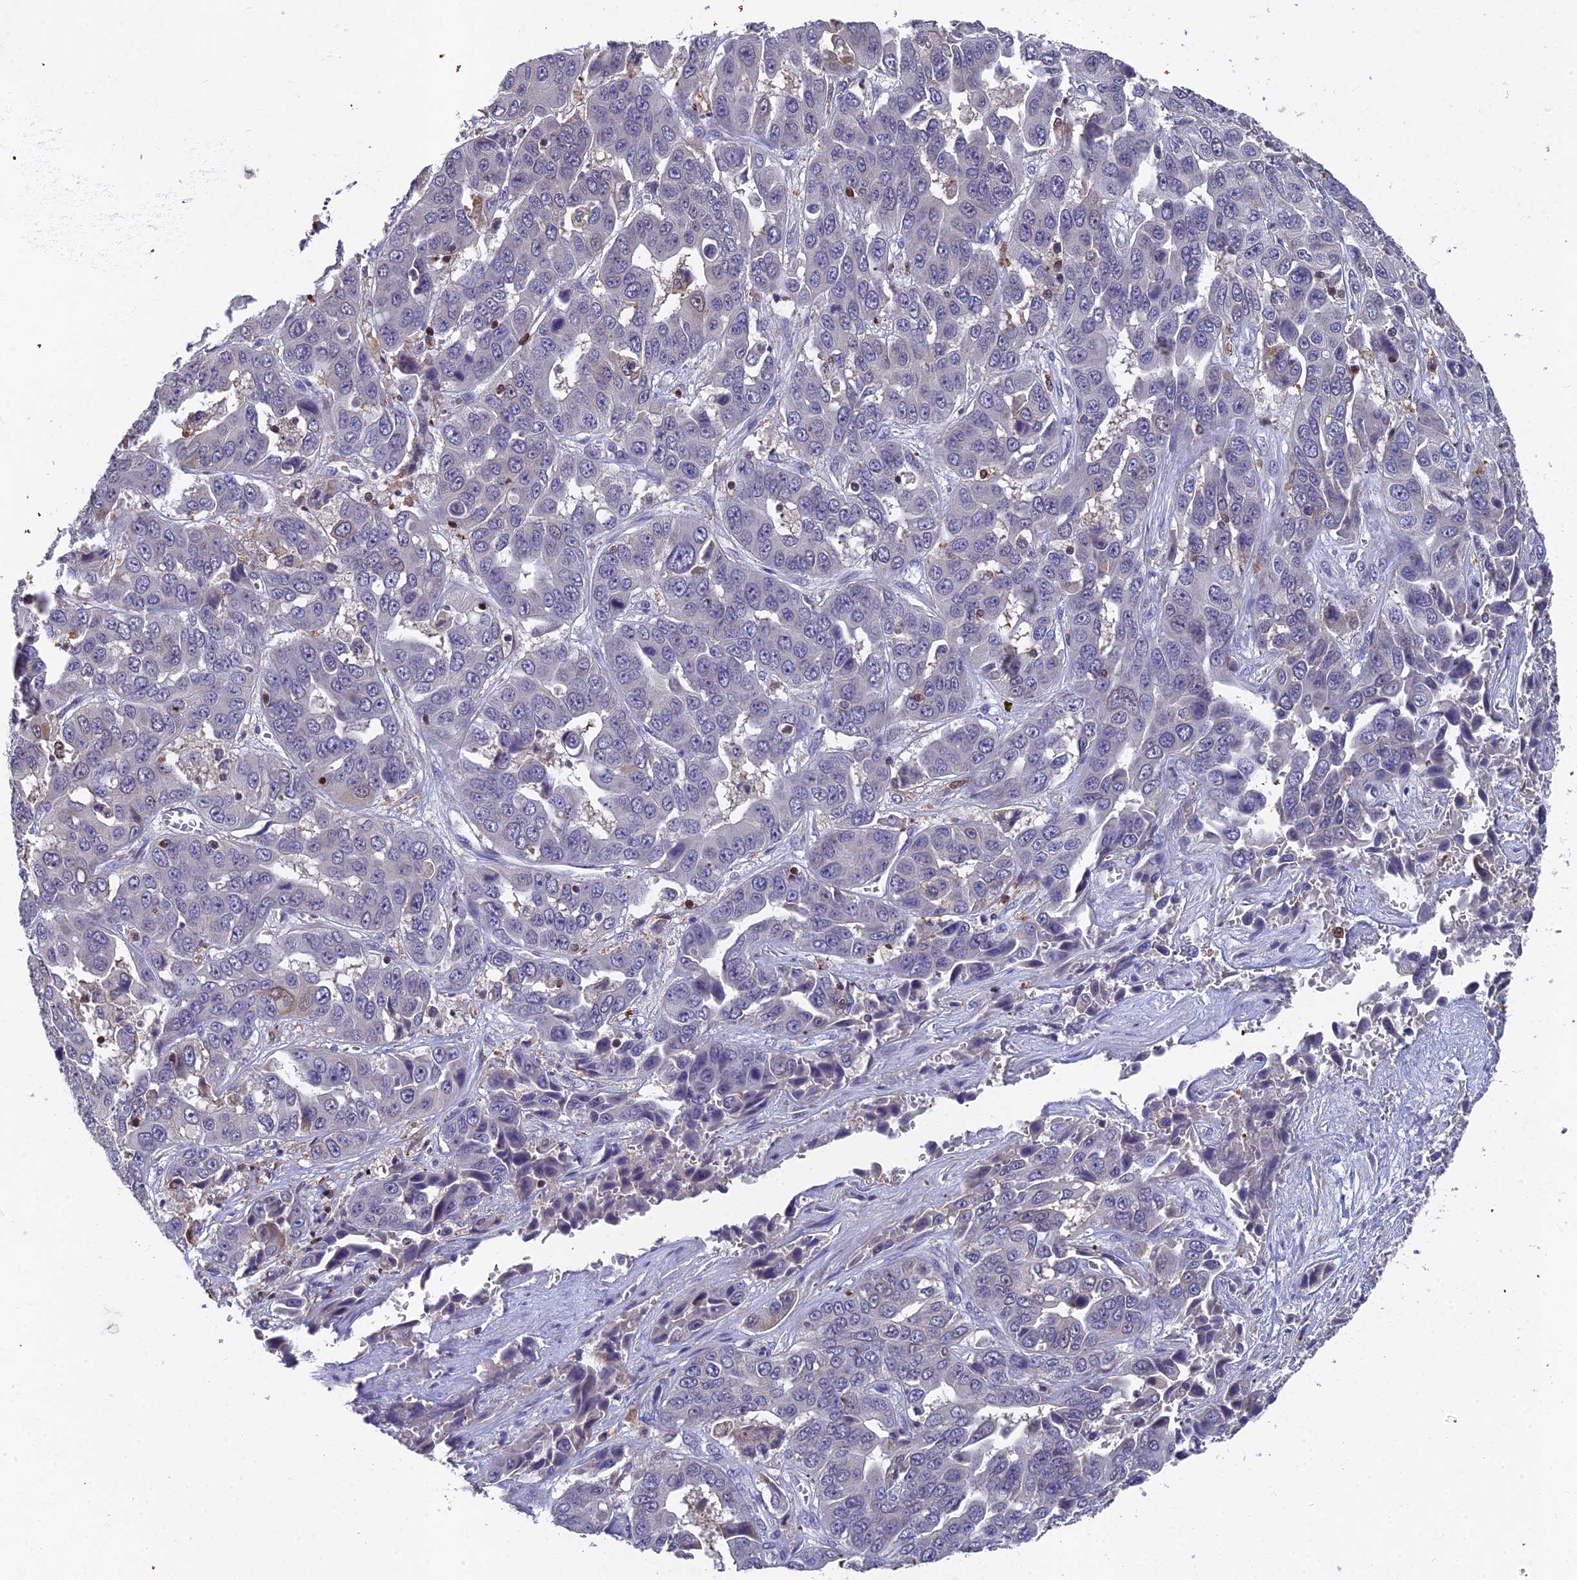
{"staining": {"intensity": "negative", "quantity": "none", "location": "none"}, "tissue": "liver cancer", "cell_type": "Tumor cells", "image_type": "cancer", "snomed": [{"axis": "morphology", "description": "Cholangiocarcinoma"}, {"axis": "topography", "description": "Liver"}], "caption": "This is a micrograph of immunohistochemistry (IHC) staining of liver cancer, which shows no expression in tumor cells.", "gene": "GALK2", "patient": {"sex": "female", "age": 52}}